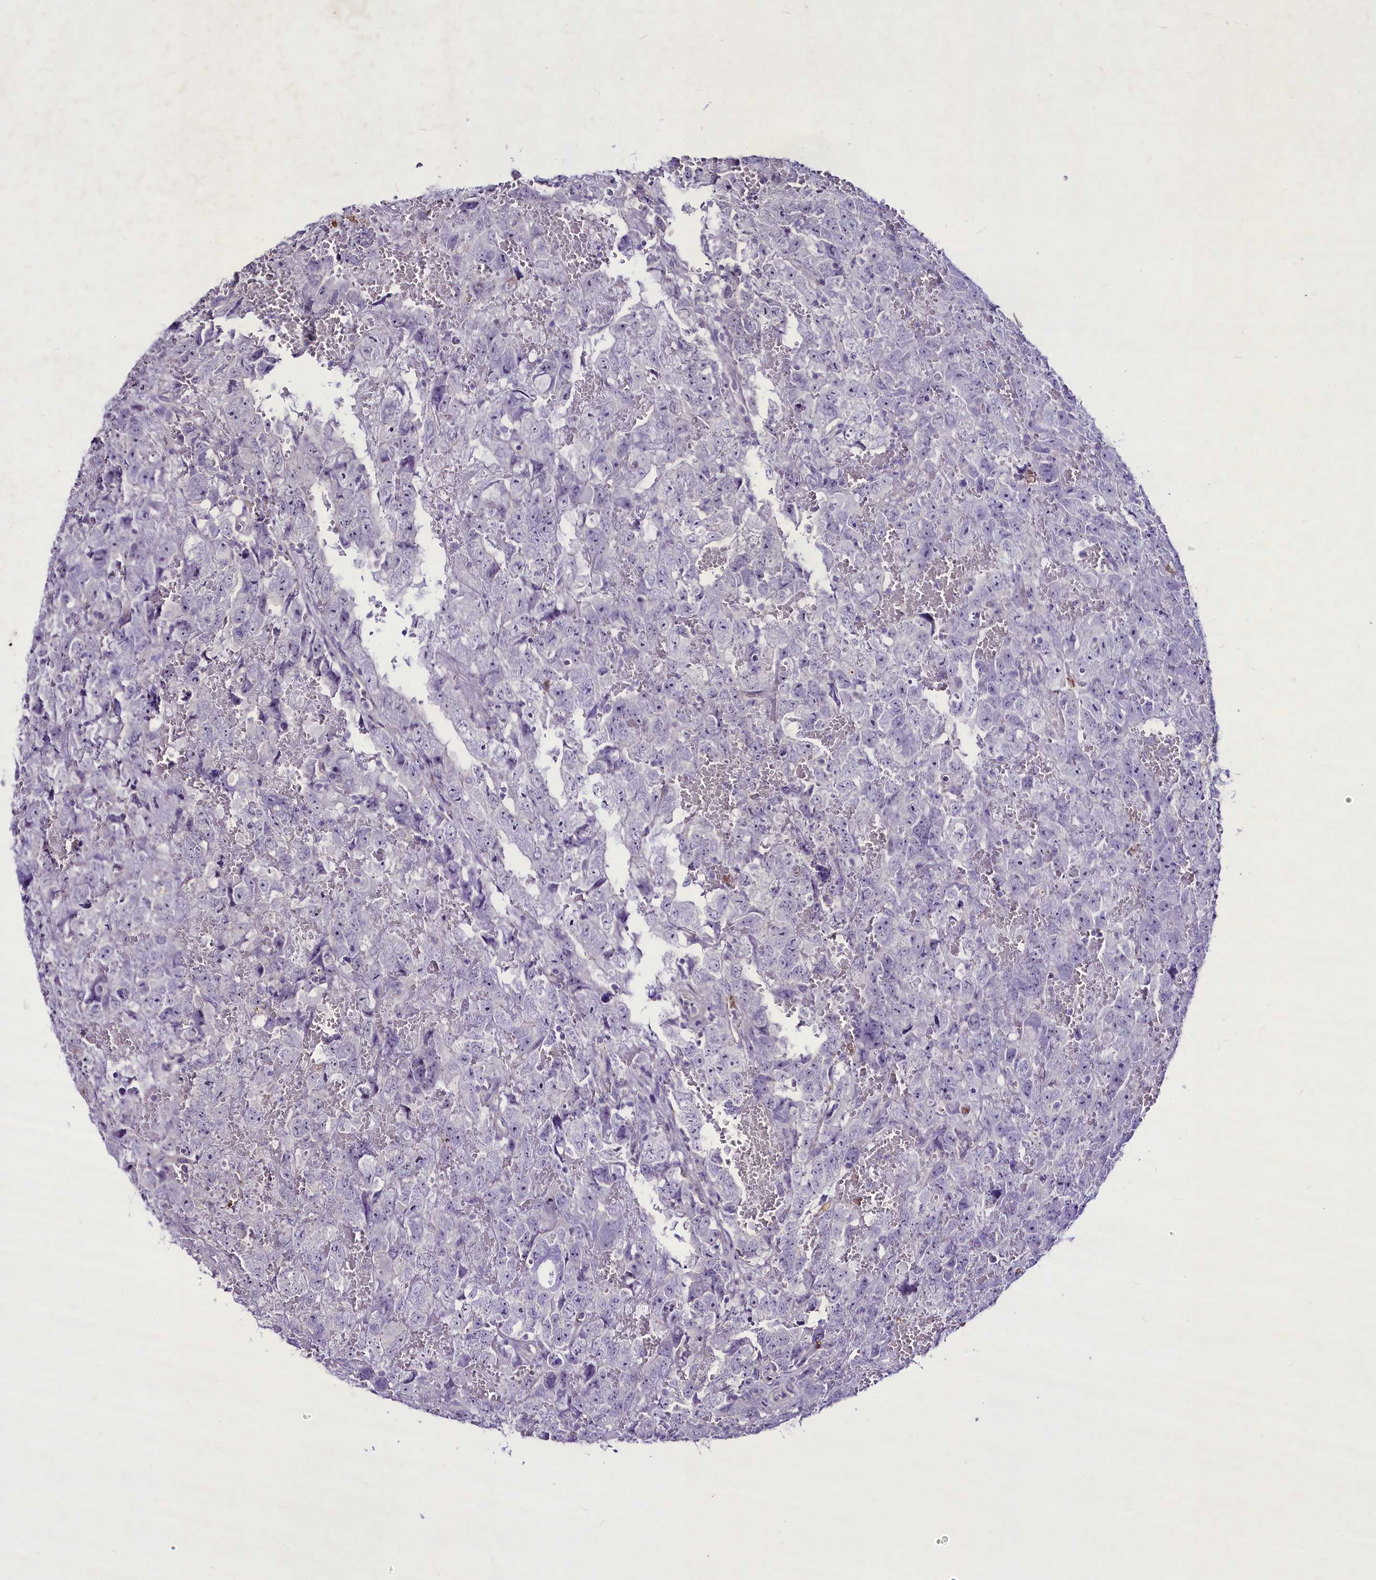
{"staining": {"intensity": "negative", "quantity": "none", "location": "none"}, "tissue": "testis cancer", "cell_type": "Tumor cells", "image_type": "cancer", "snomed": [{"axis": "morphology", "description": "Carcinoma, Embryonal, NOS"}, {"axis": "topography", "description": "Testis"}], "caption": "Tumor cells show no significant protein staining in testis embryonal carcinoma.", "gene": "FAM209B", "patient": {"sex": "male", "age": 45}}